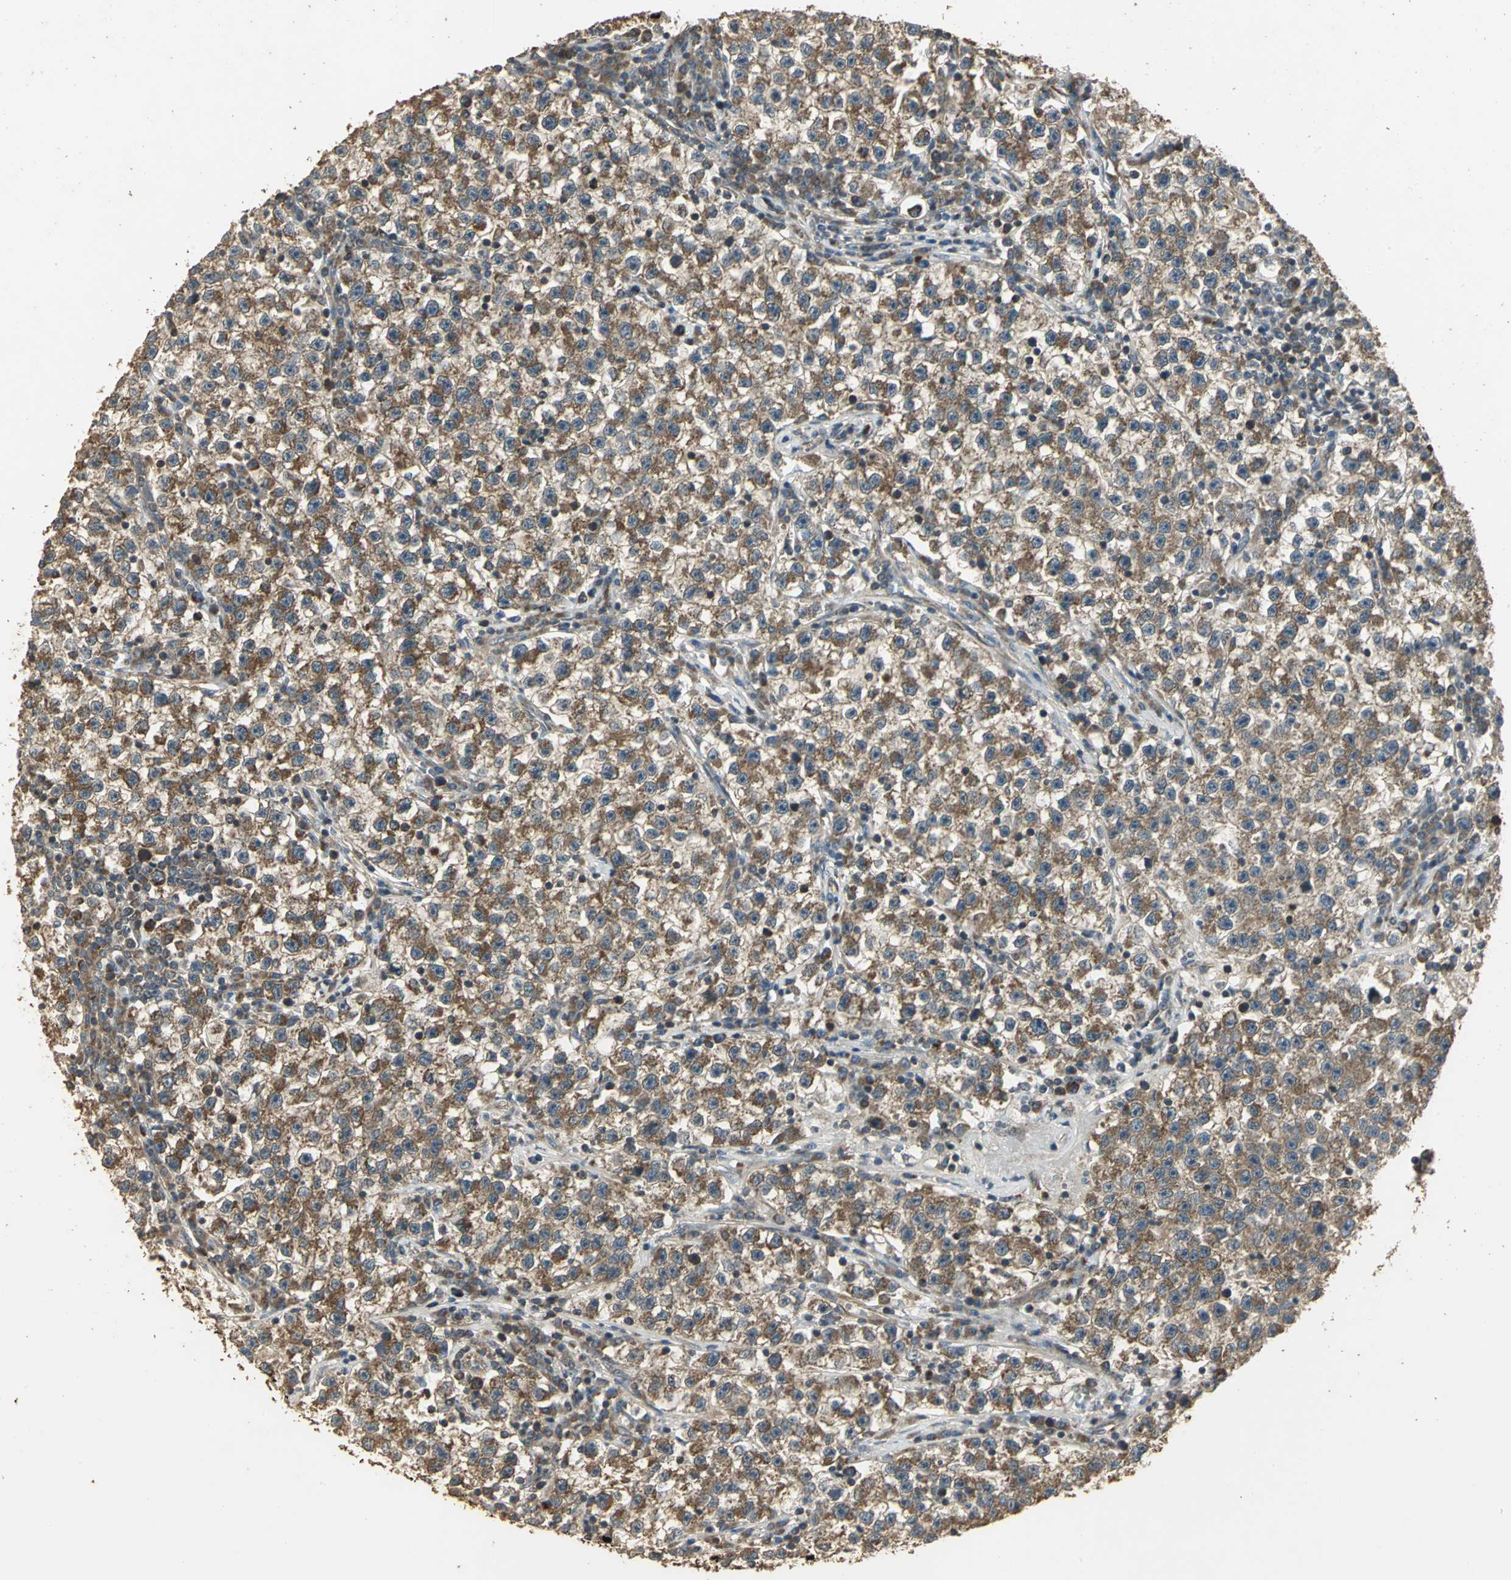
{"staining": {"intensity": "strong", "quantity": ">75%", "location": "cytoplasmic/membranous"}, "tissue": "testis cancer", "cell_type": "Tumor cells", "image_type": "cancer", "snomed": [{"axis": "morphology", "description": "Seminoma, NOS"}, {"axis": "topography", "description": "Testis"}], "caption": "Brown immunohistochemical staining in seminoma (testis) demonstrates strong cytoplasmic/membranous staining in approximately >75% of tumor cells. (DAB IHC, brown staining for protein, blue staining for nuclei).", "gene": "KANK1", "patient": {"sex": "male", "age": 22}}